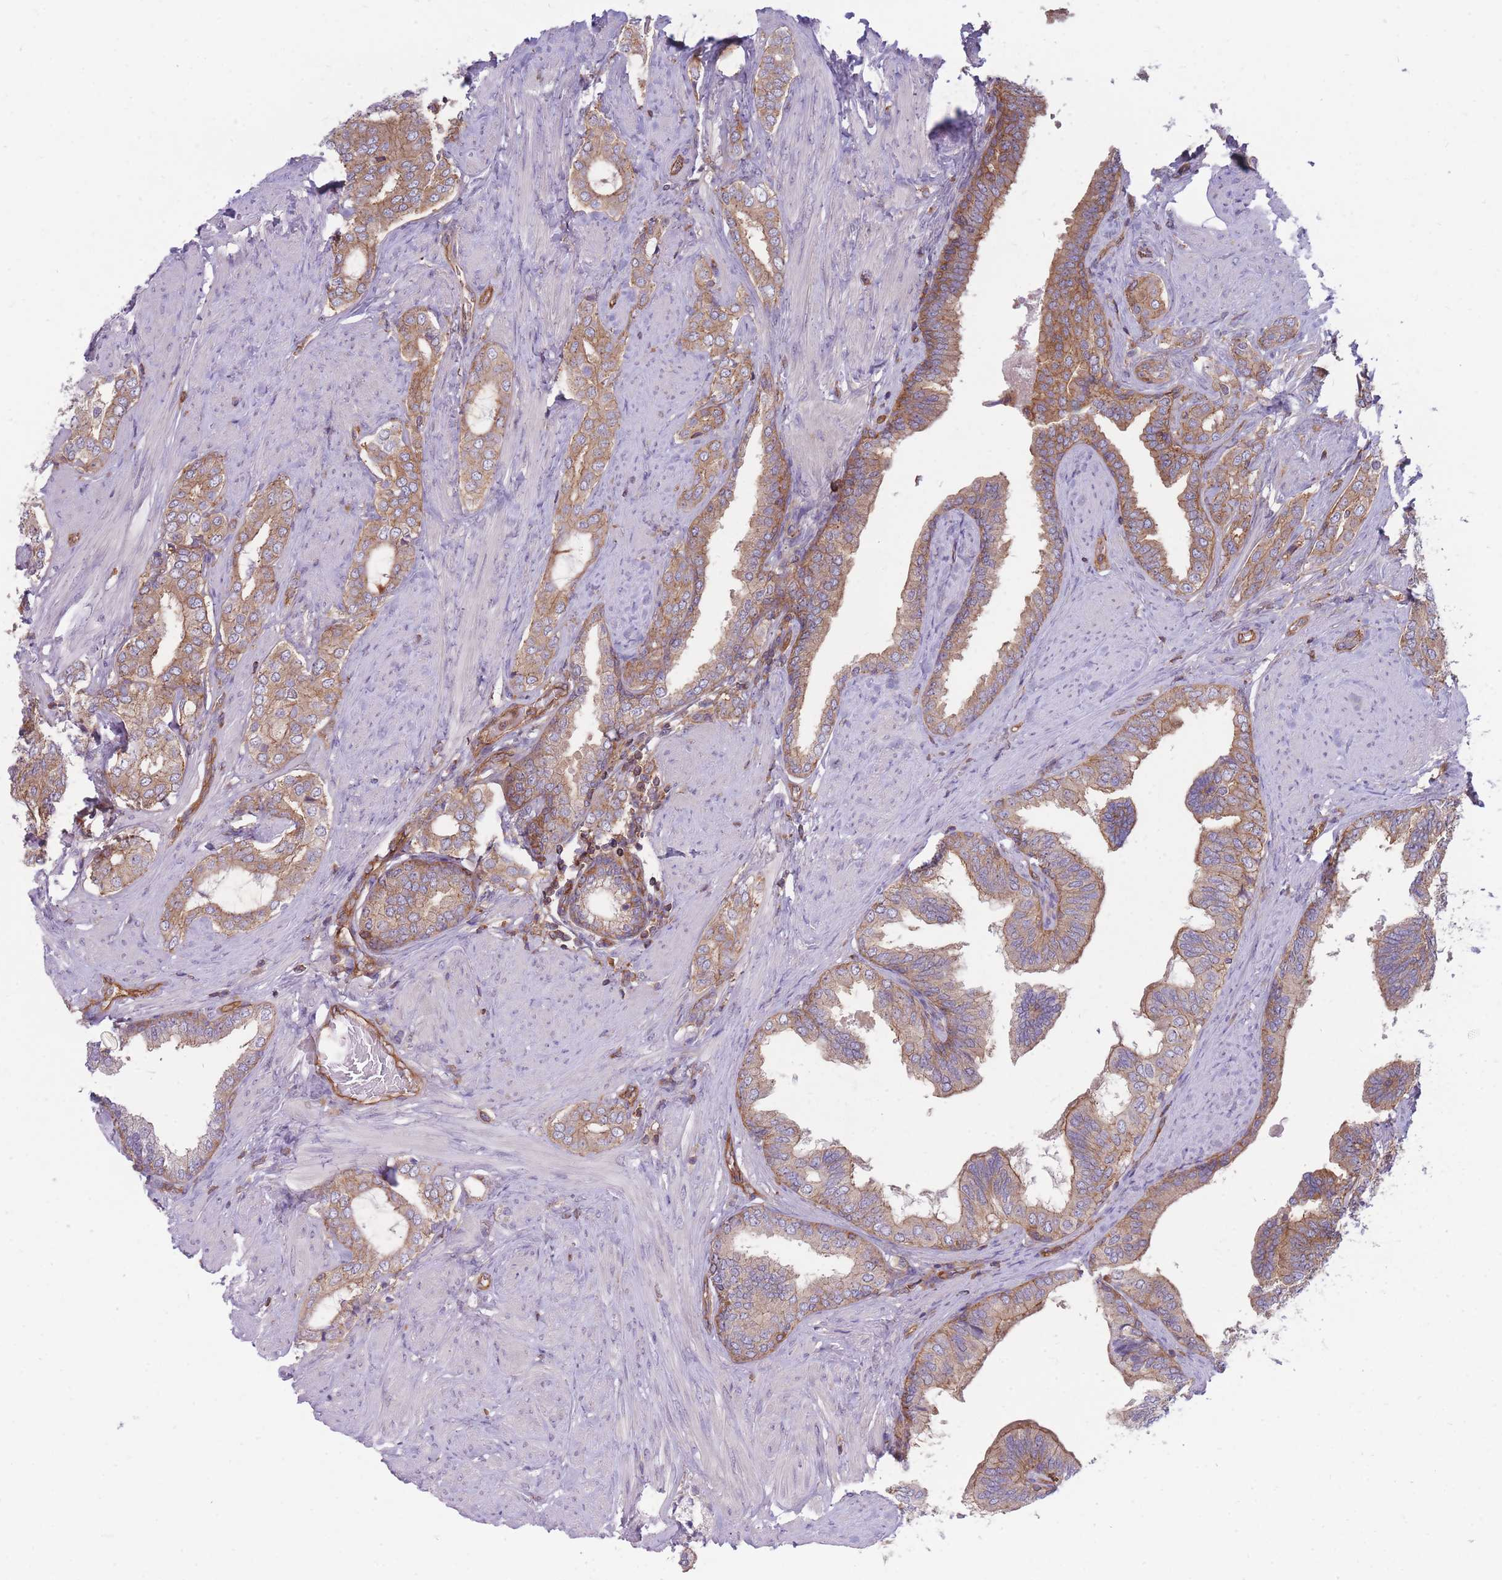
{"staining": {"intensity": "moderate", "quantity": "25%-75%", "location": "cytoplasmic/membranous"}, "tissue": "prostate cancer", "cell_type": "Tumor cells", "image_type": "cancer", "snomed": [{"axis": "morphology", "description": "Adenocarcinoma, High grade"}, {"axis": "topography", "description": "Prostate"}], "caption": "A micrograph of prostate cancer stained for a protein displays moderate cytoplasmic/membranous brown staining in tumor cells.", "gene": "GGA1", "patient": {"sex": "male", "age": 71}}